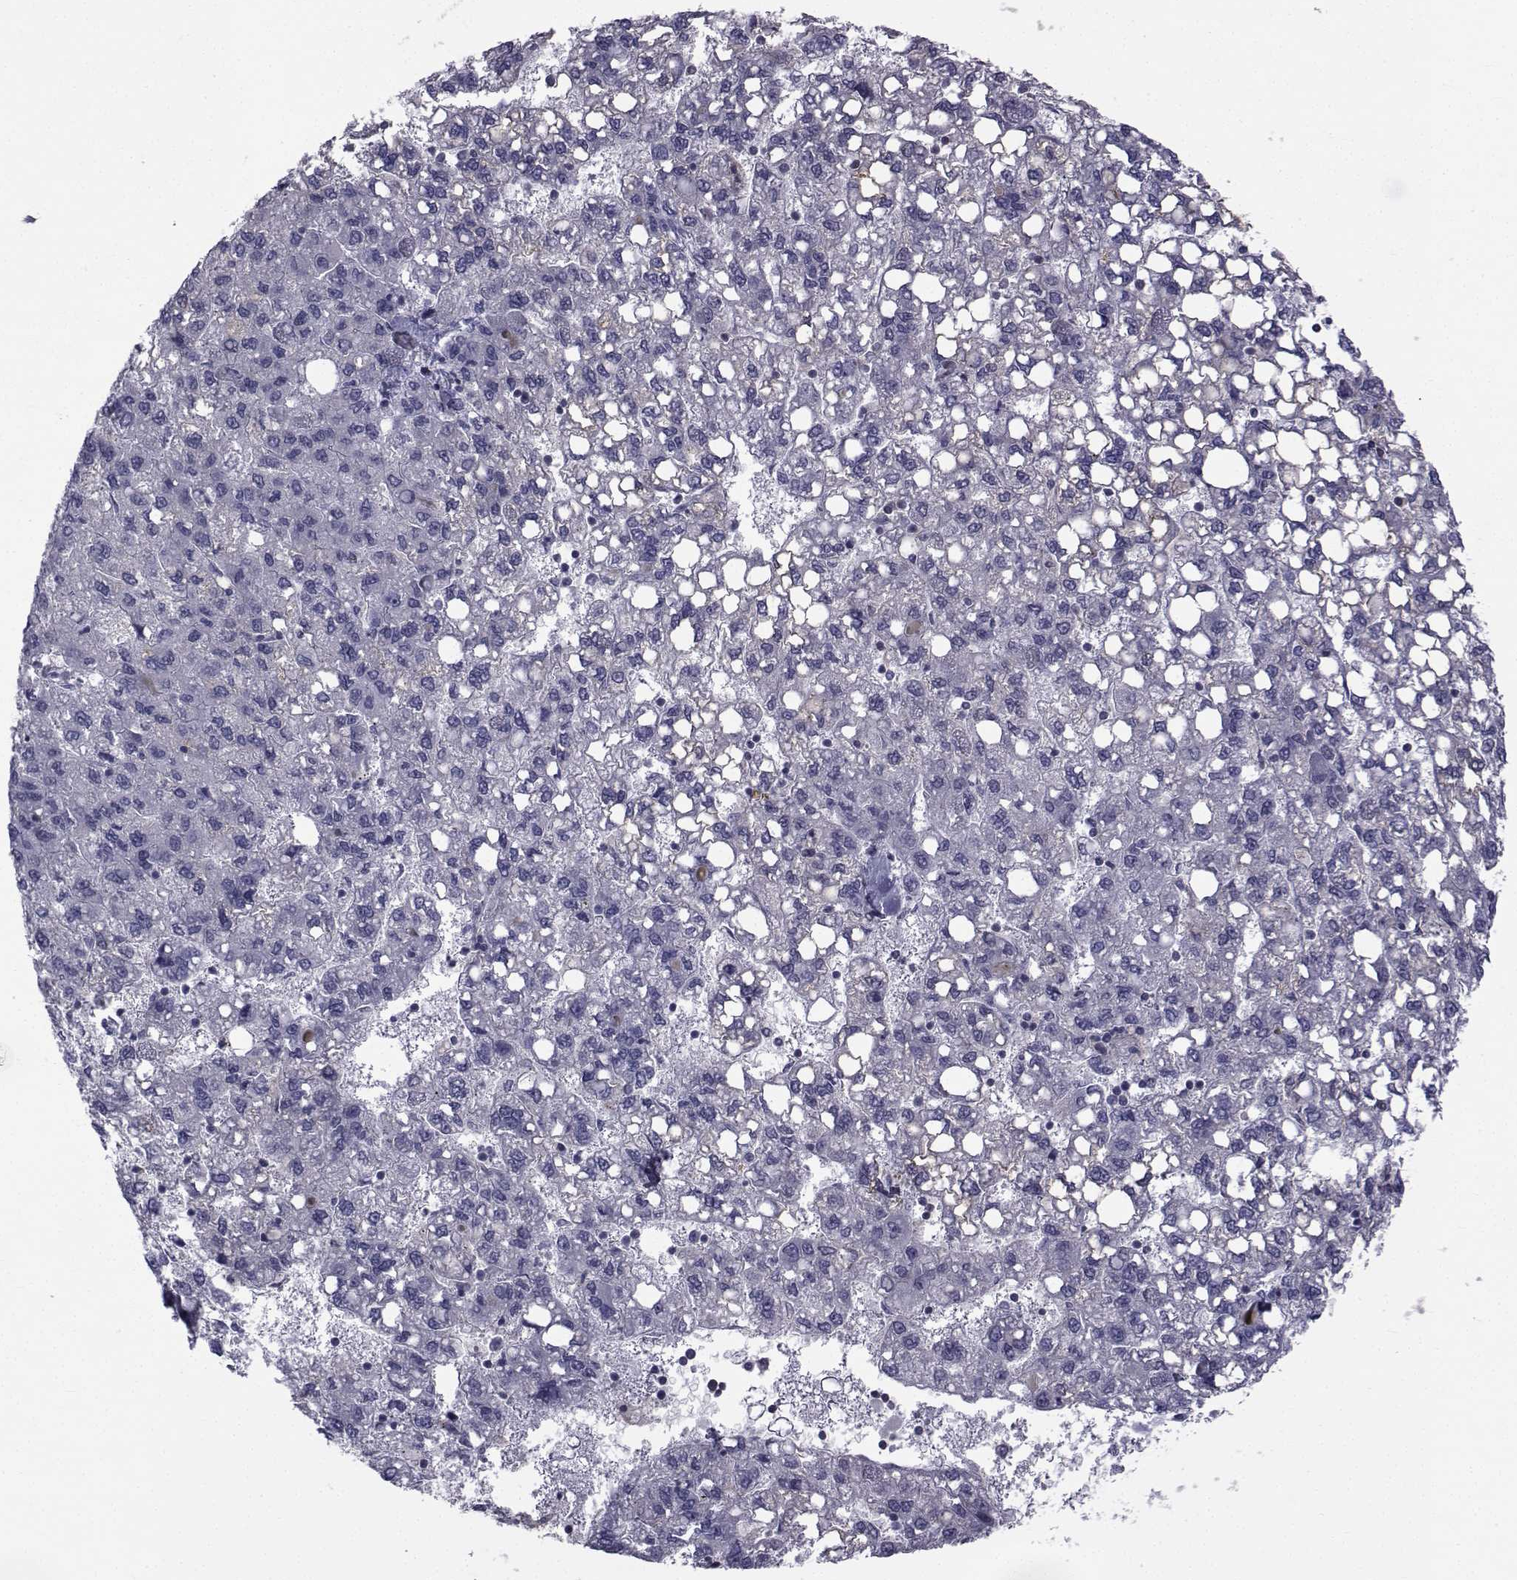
{"staining": {"intensity": "negative", "quantity": "none", "location": "none"}, "tissue": "liver cancer", "cell_type": "Tumor cells", "image_type": "cancer", "snomed": [{"axis": "morphology", "description": "Carcinoma, Hepatocellular, NOS"}, {"axis": "topography", "description": "Liver"}], "caption": "Micrograph shows no significant protein staining in tumor cells of liver cancer (hepatocellular carcinoma).", "gene": "FDXR", "patient": {"sex": "female", "age": 82}}